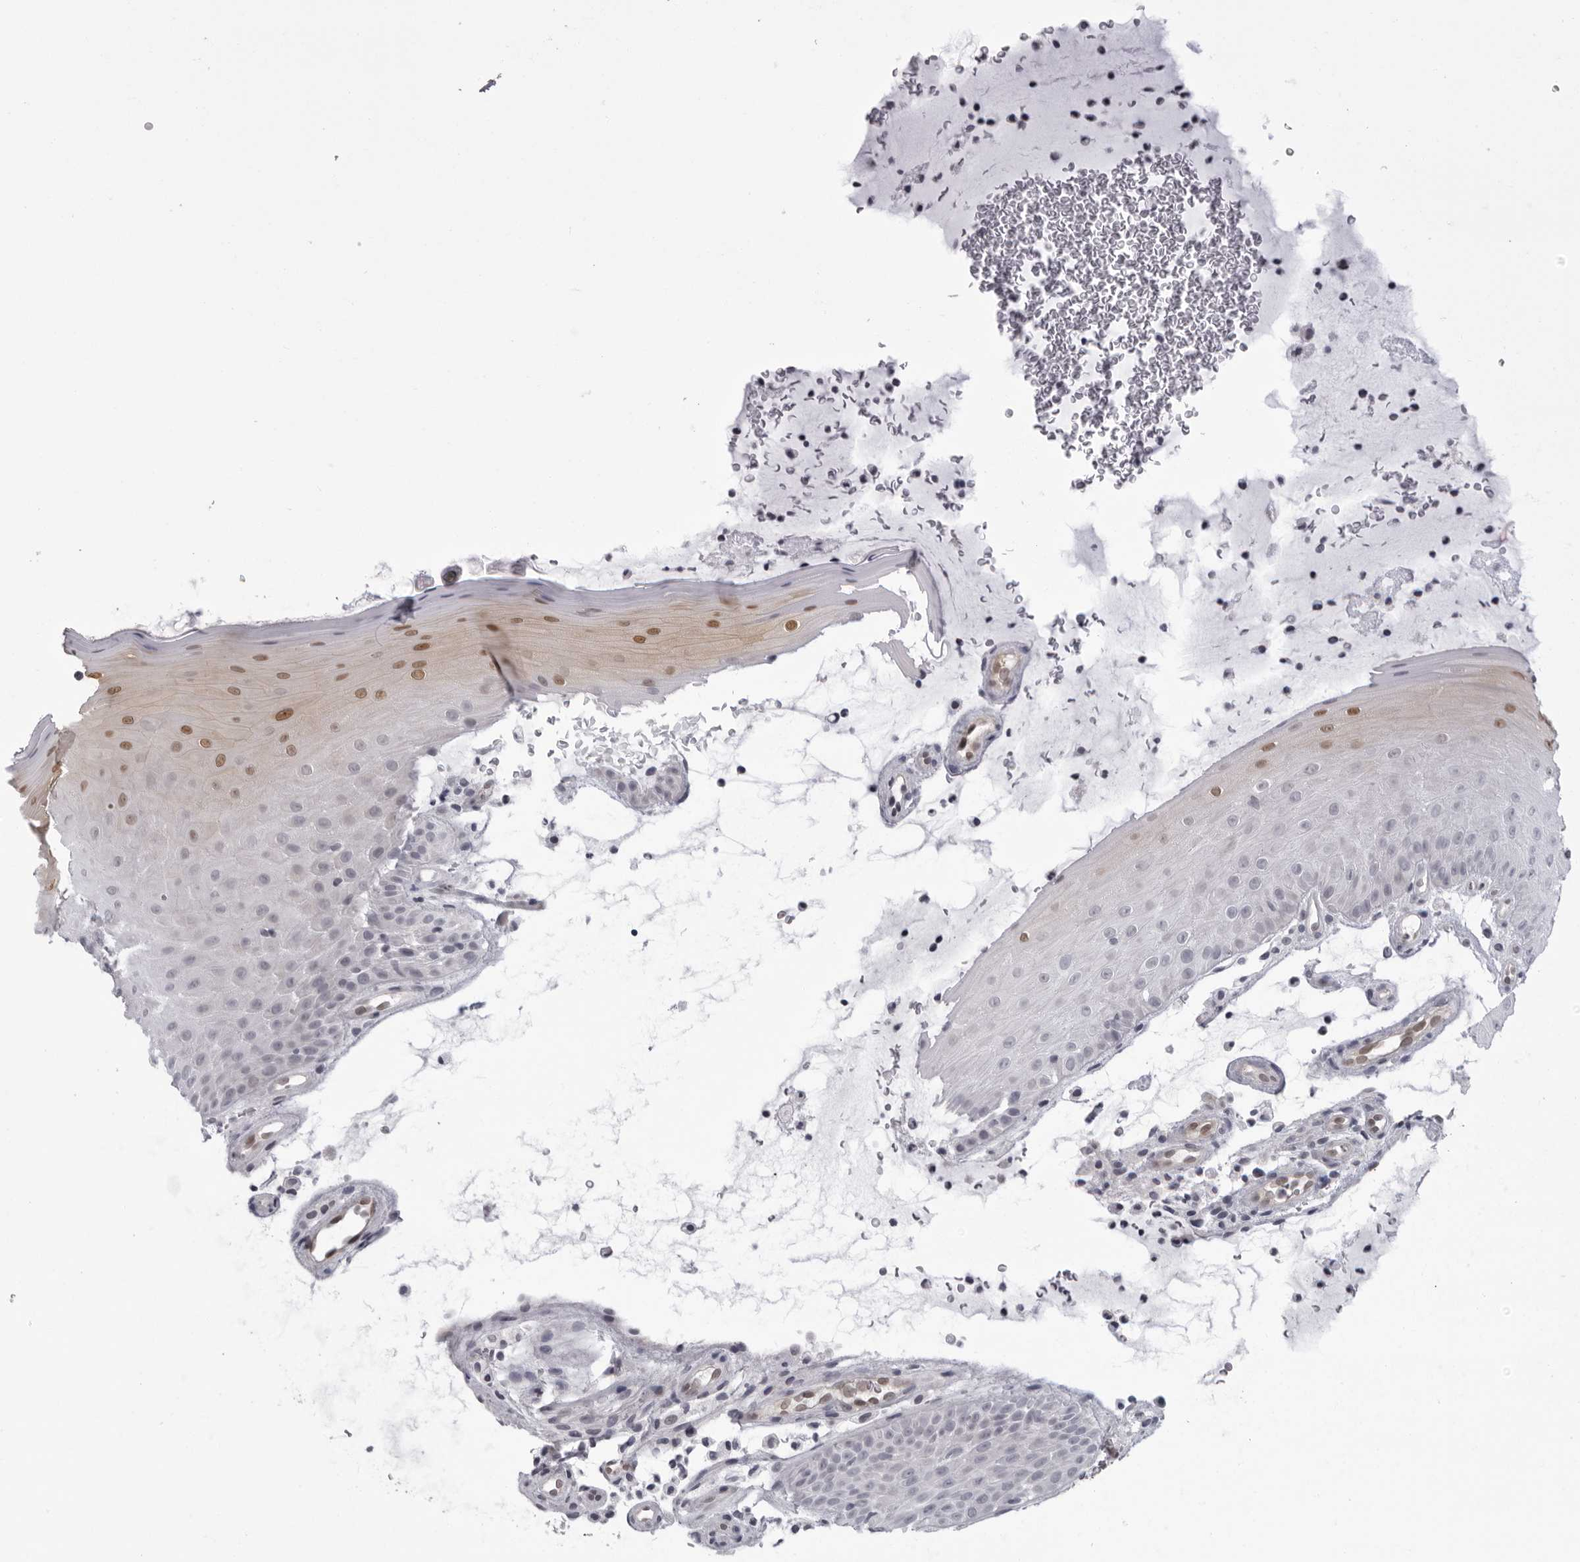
{"staining": {"intensity": "moderate", "quantity": "<25%", "location": "cytoplasmic/membranous,nuclear"}, "tissue": "oral mucosa", "cell_type": "Squamous epithelial cells", "image_type": "normal", "snomed": [{"axis": "morphology", "description": "Normal tissue, NOS"}, {"axis": "topography", "description": "Oral tissue"}], "caption": "Protein analysis of benign oral mucosa exhibits moderate cytoplasmic/membranous,nuclear staining in about <25% of squamous epithelial cells. (Stains: DAB (3,3'-diaminobenzidine) in brown, nuclei in blue, Microscopy: brightfield microscopy at high magnification).", "gene": "MAPK12", "patient": {"sex": "male", "age": 13}}